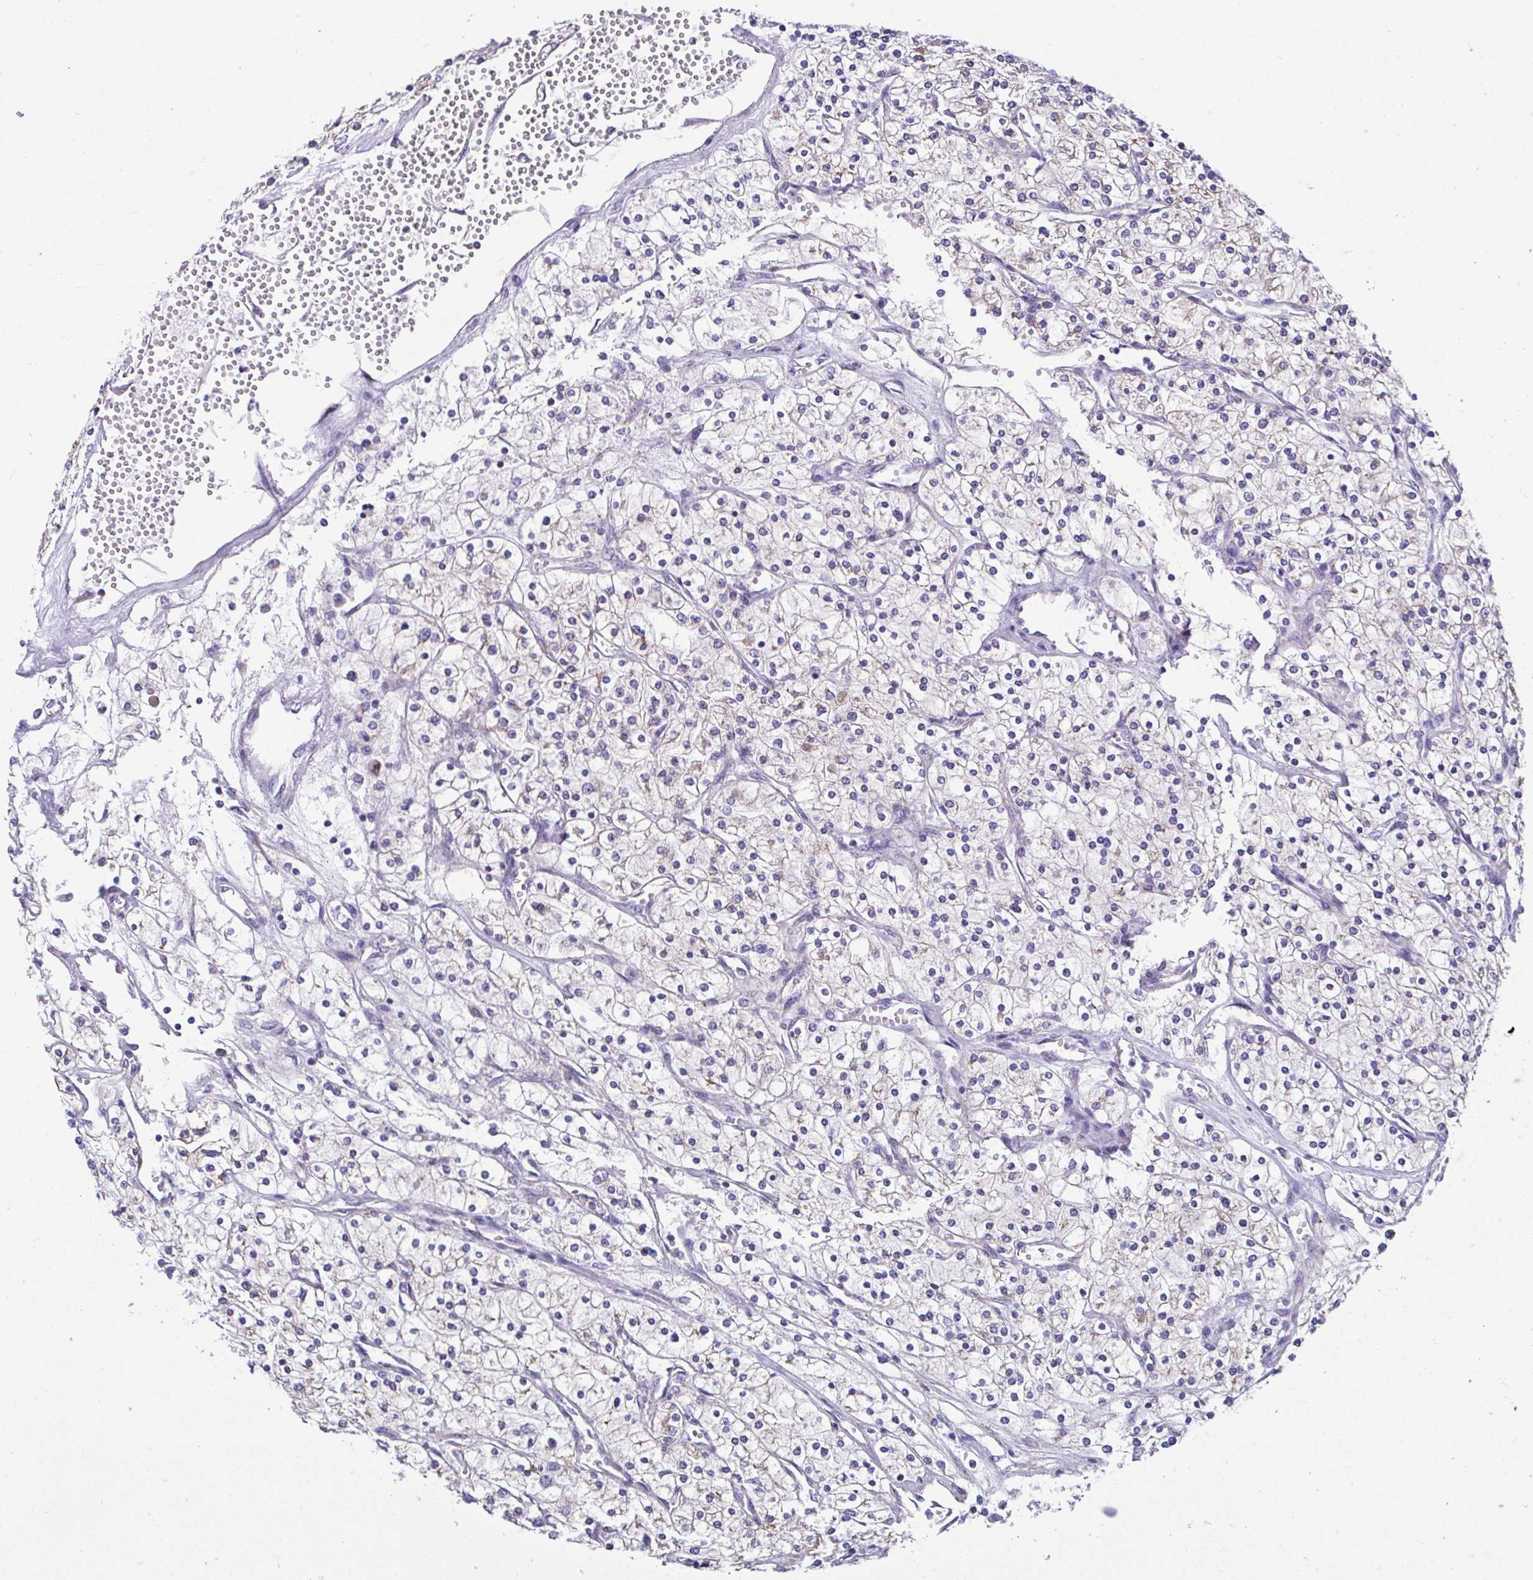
{"staining": {"intensity": "weak", "quantity": "25%-75%", "location": "cytoplasmic/membranous"}, "tissue": "renal cancer", "cell_type": "Tumor cells", "image_type": "cancer", "snomed": [{"axis": "morphology", "description": "Adenocarcinoma, NOS"}, {"axis": "topography", "description": "Kidney"}], "caption": "IHC (DAB) staining of human renal cancer displays weak cytoplasmic/membranous protein staining in about 25%-75% of tumor cells.", "gene": "OR13A1", "patient": {"sex": "male", "age": 80}}